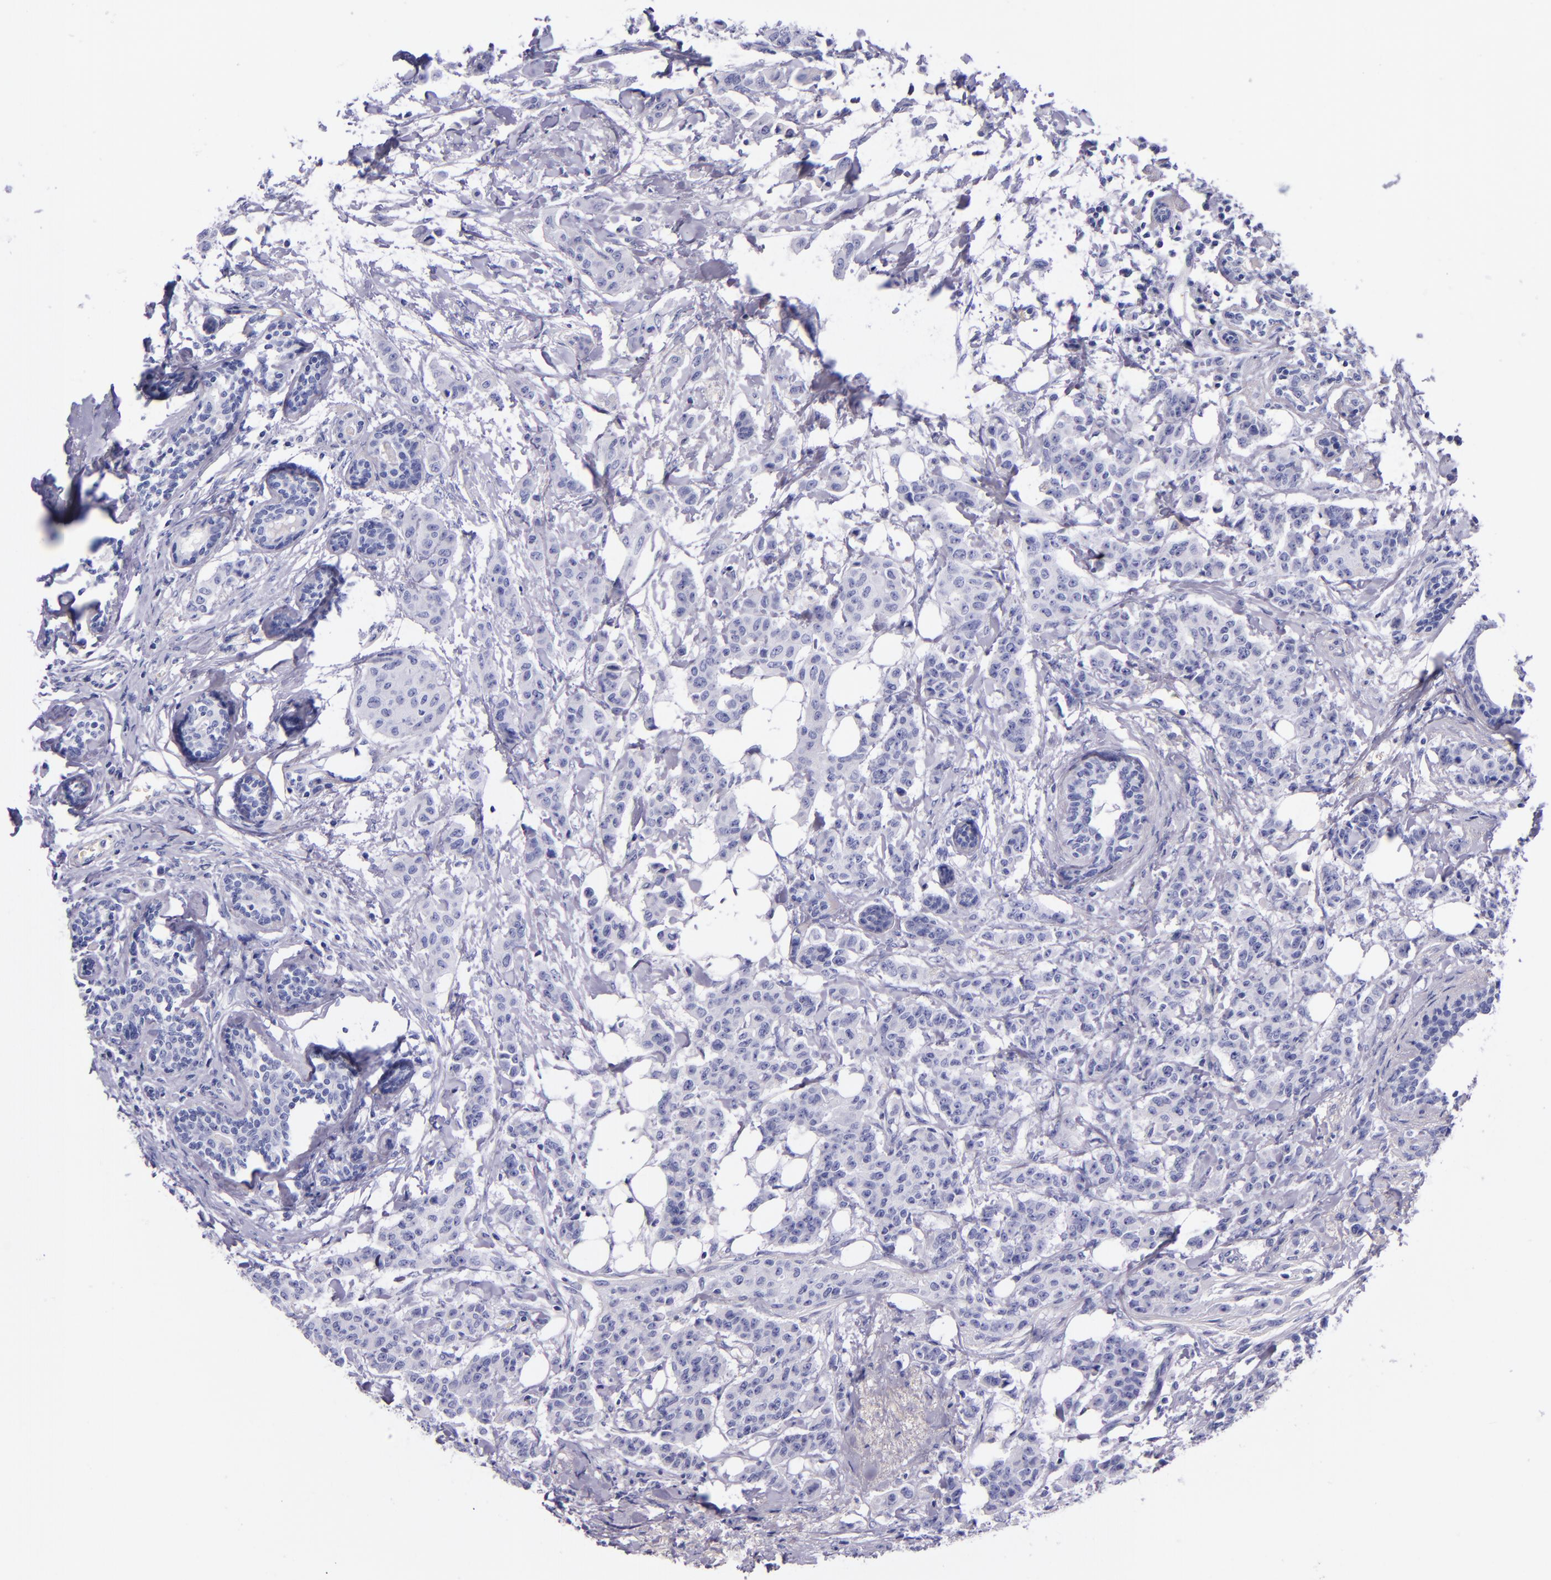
{"staining": {"intensity": "negative", "quantity": "none", "location": "none"}, "tissue": "breast cancer", "cell_type": "Tumor cells", "image_type": "cancer", "snomed": [{"axis": "morphology", "description": "Duct carcinoma"}, {"axis": "topography", "description": "Breast"}], "caption": "Immunohistochemical staining of intraductal carcinoma (breast) shows no significant expression in tumor cells.", "gene": "LAG3", "patient": {"sex": "female", "age": 40}}